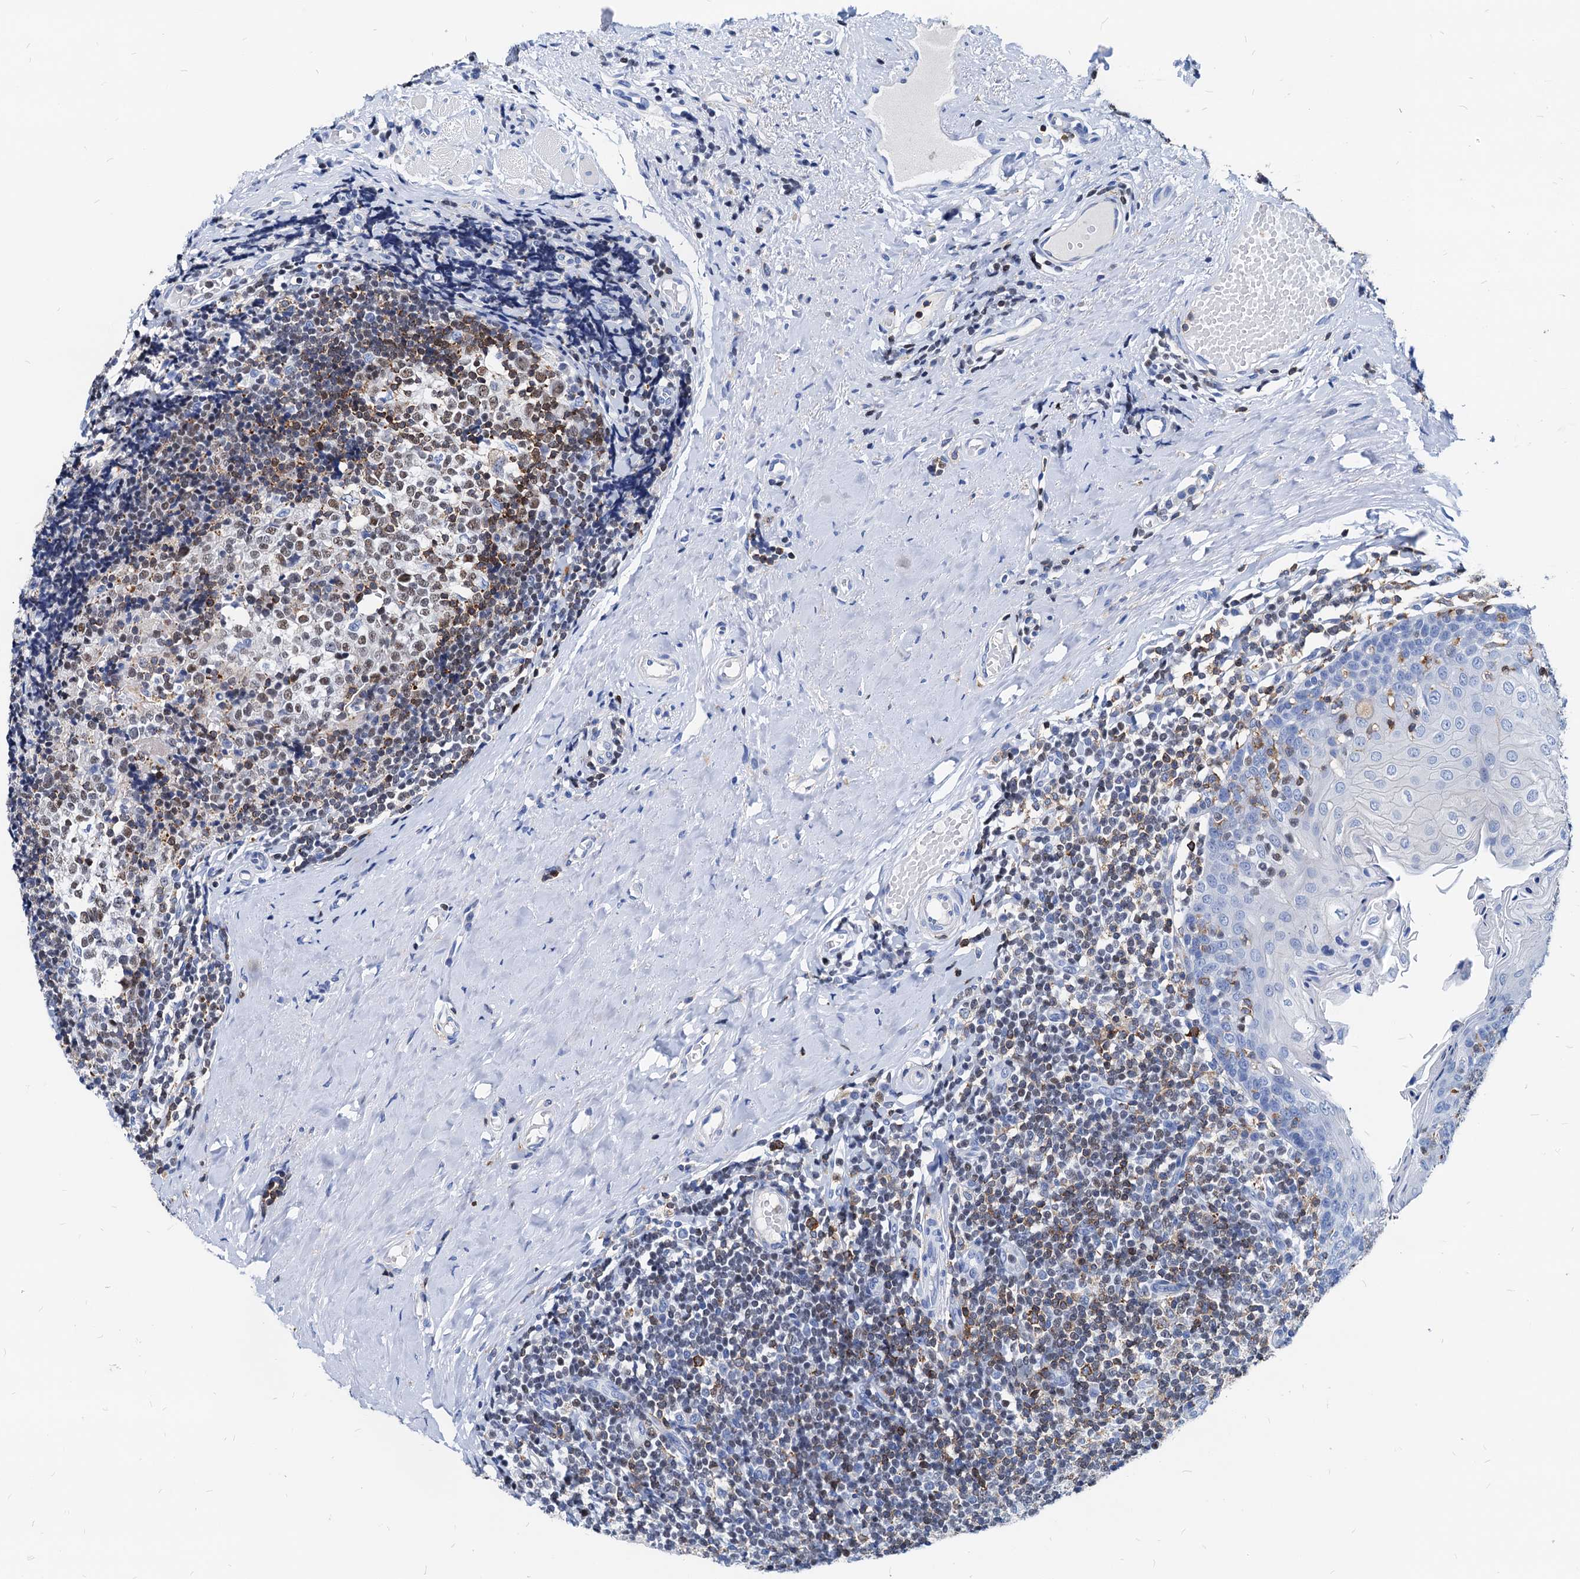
{"staining": {"intensity": "moderate", "quantity": "<25%", "location": "cytoplasmic/membranous"}, "tissue": "tonsil", "cell_type": "Germinal center cells", "image_type": "normal", "snomed": [{"axis": "morphology", "description": "Normal tissue, NOS"}, {"axis": "topography", "description": "Tonsil"}], "caption": "Normal tonsil was stained to show a protein in brown. There is low levels of moderate cytoplasmic/membranous expression in approximately <25% of germinal center cells. The staining was performed using DAB, with brown indicating positive protein expression. Nuclei are stained blue with hematoxylin.", "gene": "LCP2", "patient": {"sex": "female", "age": 19}}